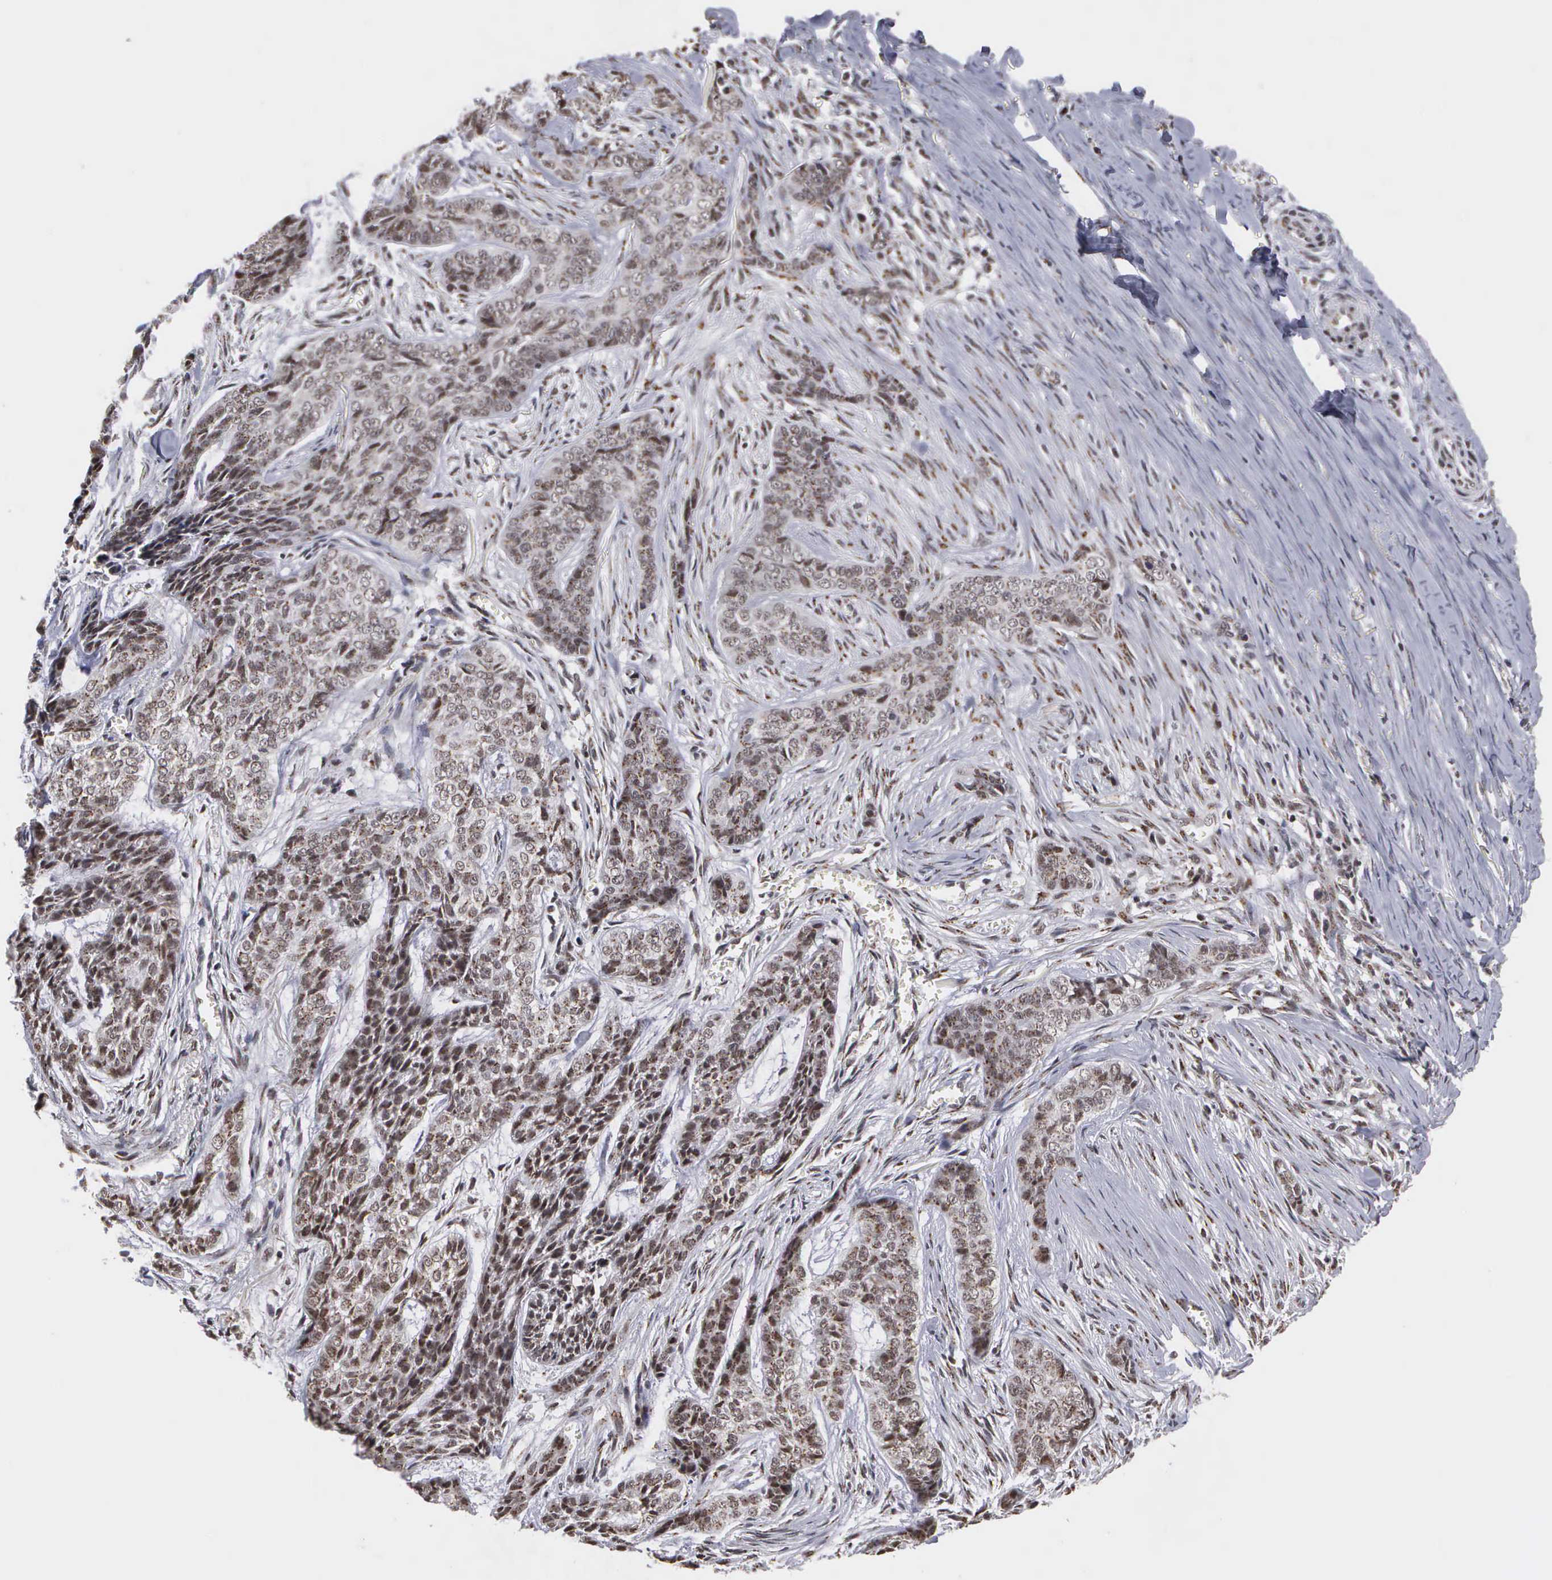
{"staining": {"intensity": "moderate", "quantity": ">75%", "location": "nuclear"}, "tissue": "skin cancer", "cell_type": "Tumor cells", "image_type": "cancer", "snomed": [{"axis": "morphology", "description": "Normal tissue, NOS"}, {"axis": "morphology", "description": "Basal cell carcinoma"}, {"axis": "topography", "description": "Skin"}], "caption": "Moderate nuclear staining for a protein is appreciated in about >75% of tumor cells of basal cell carcinoma (skin) using IHC.", "gene": "GTF2A1", "patient": {"sex": "female", "age": 65}}